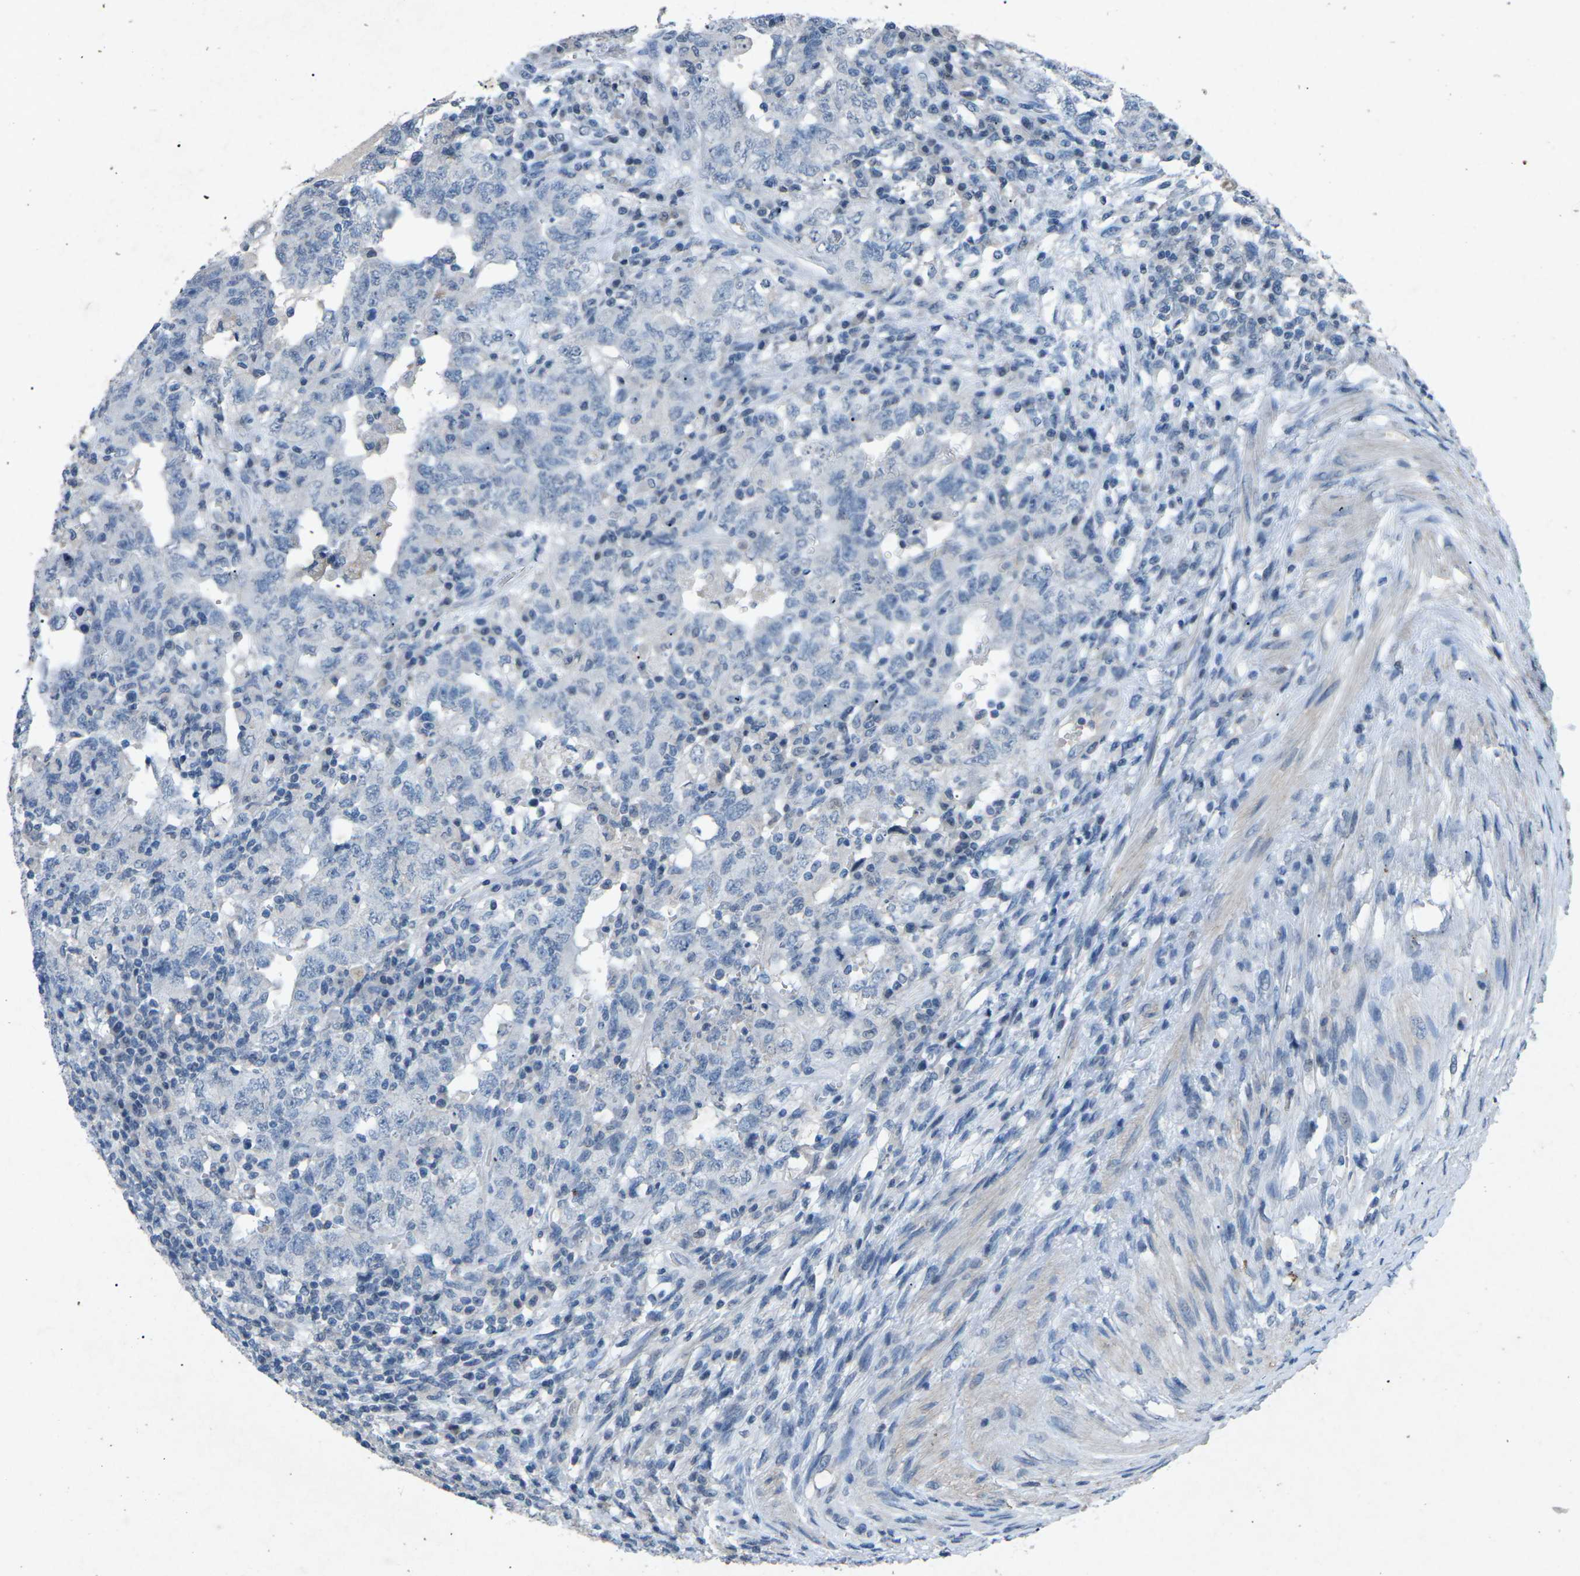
{"staining": {"intensity": "negative", "quantity": "none", "location": "none"}, "tissue": "testis cancer", "cell_type": "Tumor cells", "image_type": "cancer", "snomed": [{"axis": "morphology", "description": "Carcinoma, Embryonal, NOS"}, {"axis": "topography", "description": "Testis"}], "caption": "This is a photomicrograph of immunohistochemistry (IHC) staining of testis cancer (embryonal carcinoma), which shows no staining in tumor cells.", "gene": "A1BG", "patient": {"sex": "male", "age": 26}}